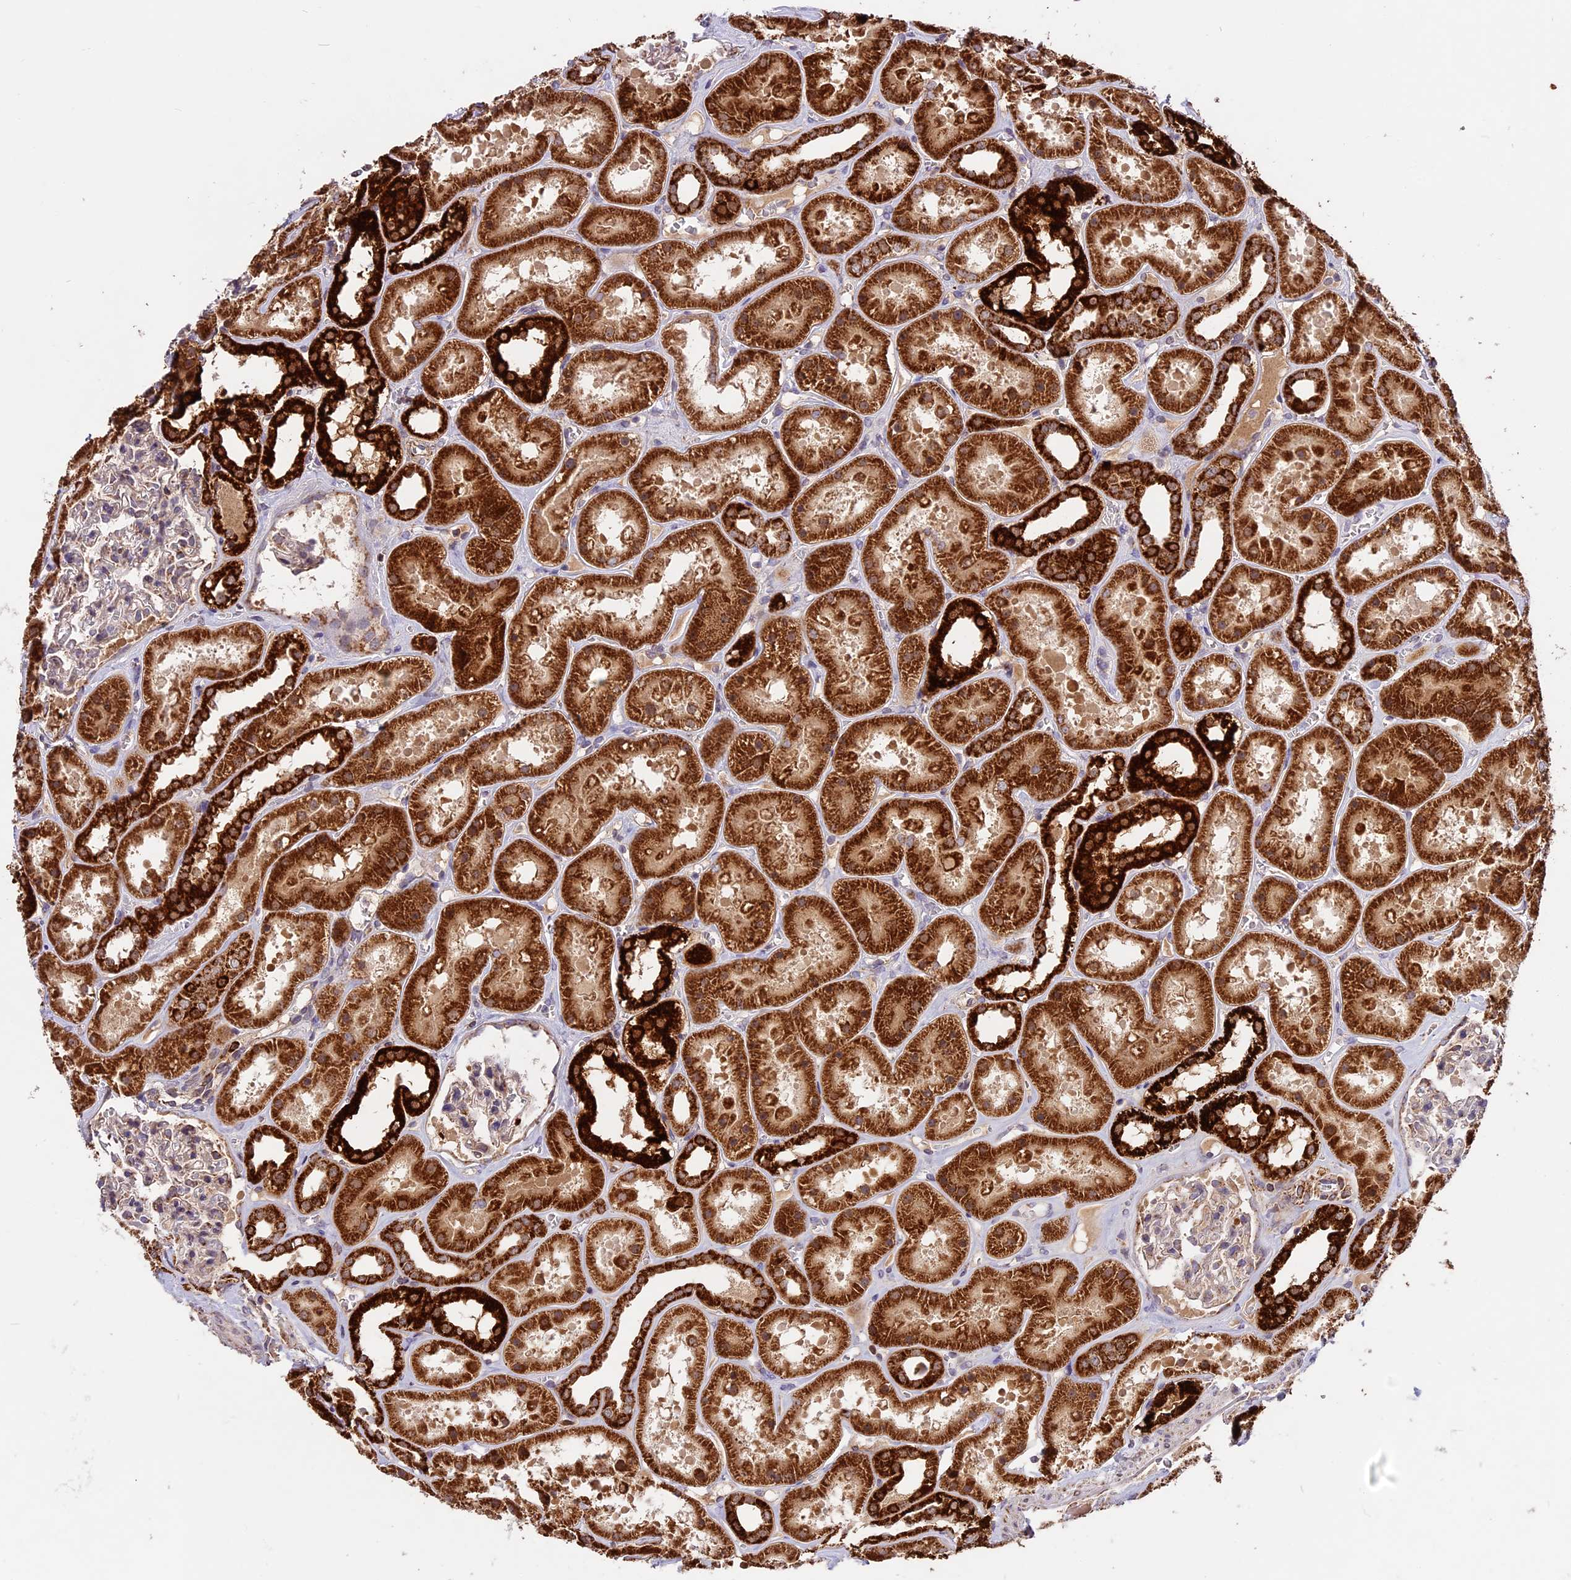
{"staining": {"intensity": "moderate", "quantity": "<25%", "location": "cytoplasmic/membranous"}, "tissue": "kidney", "cell_type": "Cells in glomeruli", "image_type": "normal", "snomed": [{"axis": "morphology", "description": "Normal tissue, NOS"}, {"axis": "topography", "description": "Kidney"}], "caption": "Immunohistochemistry (IHC) of normal human kidney displays low levels of moderate cytoplasmic/membranous staining in approximately <25% of cells in glomeruli. (IHC, brightfield microscopy, high magnification).", "gene": "COX17", "patient": {"sex": "female", "age": 41}}